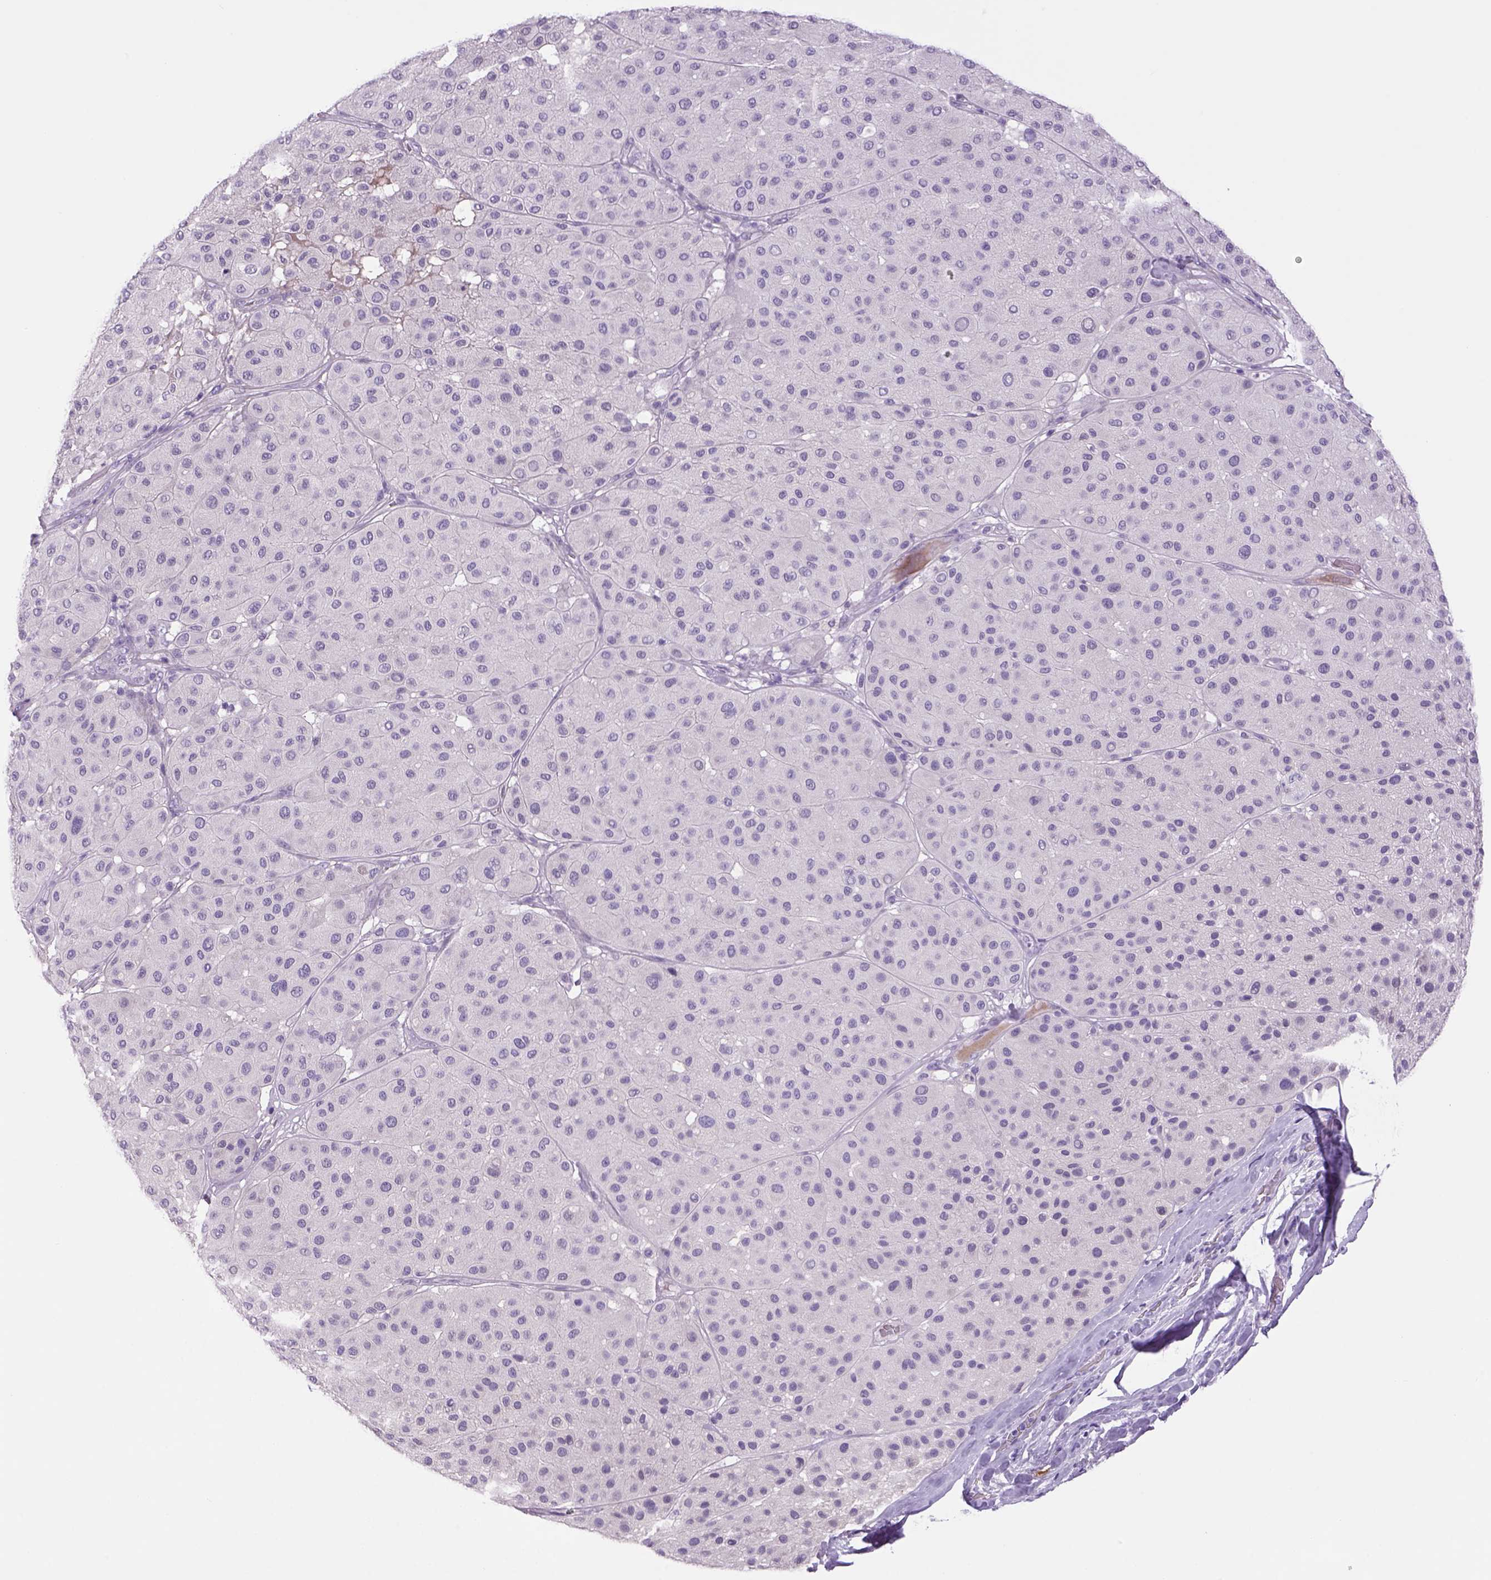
{"staining": {"intensity": "negative", "quantity": "none", "location": "none"}, "tissue": "melanoma", "cell_type": "Tumor cells", "image_type": "cancer", "snomed": [{"axis": "morphology", "description": "Malignant melanoma, Metastatic site"}, {"axis": "topography", "description": "Smooth muscle"}], "caption": "Immunohistochemistry (IHC) of human malignant melanoma (metastatic site) displays no staining in tumor cells.", "gene": "DBH", "patient": {"sex": "male", "age": 41}}